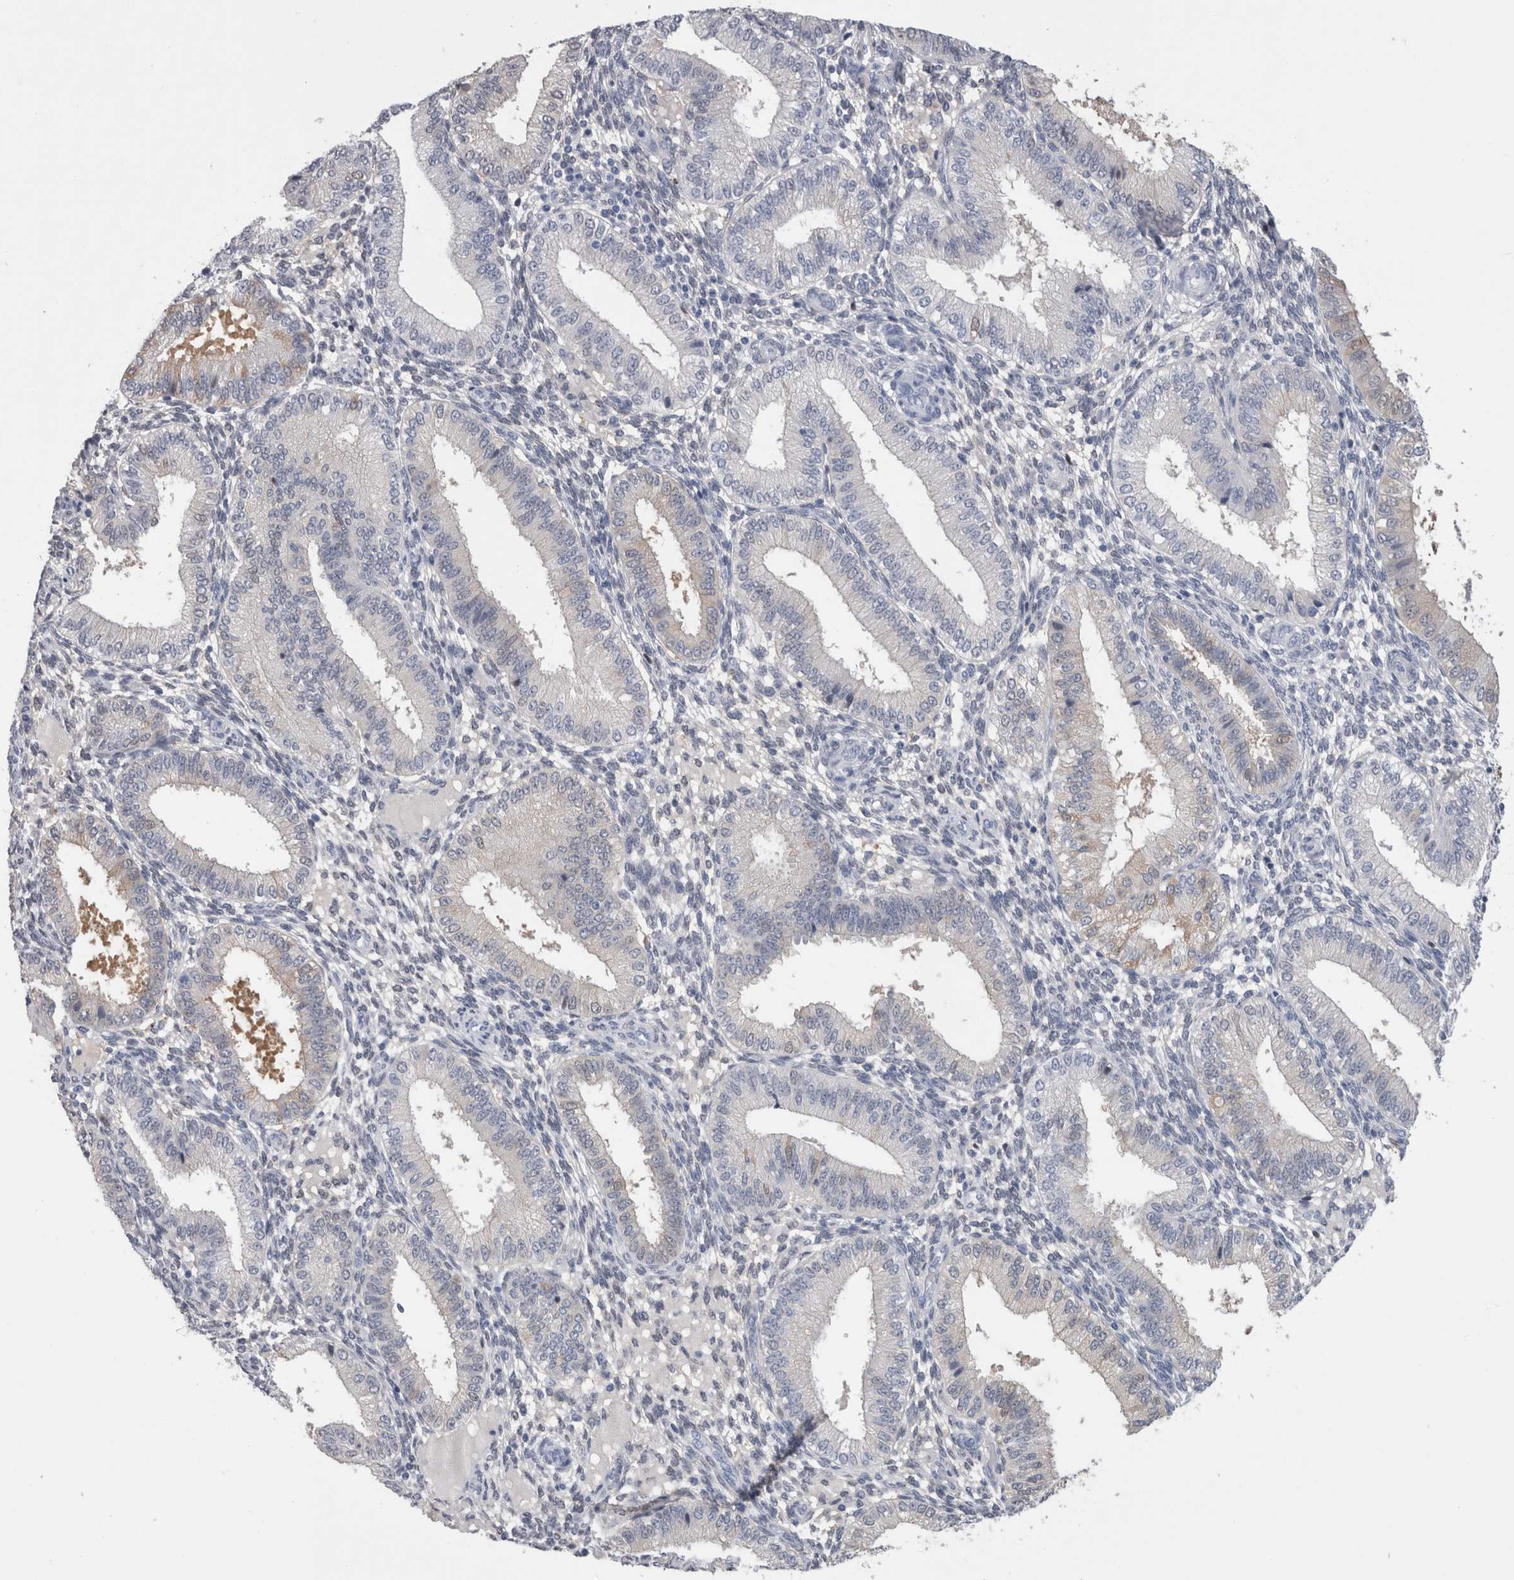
{"staining": {"intensity": "negative", "quantity": "none", "location": "none"}, "tissue": "endometrium", "cell_type": "Cells in endometrial stroma", "image_type": "normal", "snomed": [{"axis": "morphology", "description": "Normal tissue, NOS"}, {"axis": "topography", "description": "Endometrium"}], "caption": "A histopathology image of human endometrium is negative for staining in cells in endometrial stroma. Brightfield microscopy of immunohistochemistry (IHC) stained with DAB (brown) and hematoxylin (blue), captured at high magnification.", "gene": "CA8", "patient": {"sex": "female", "age": 39}}